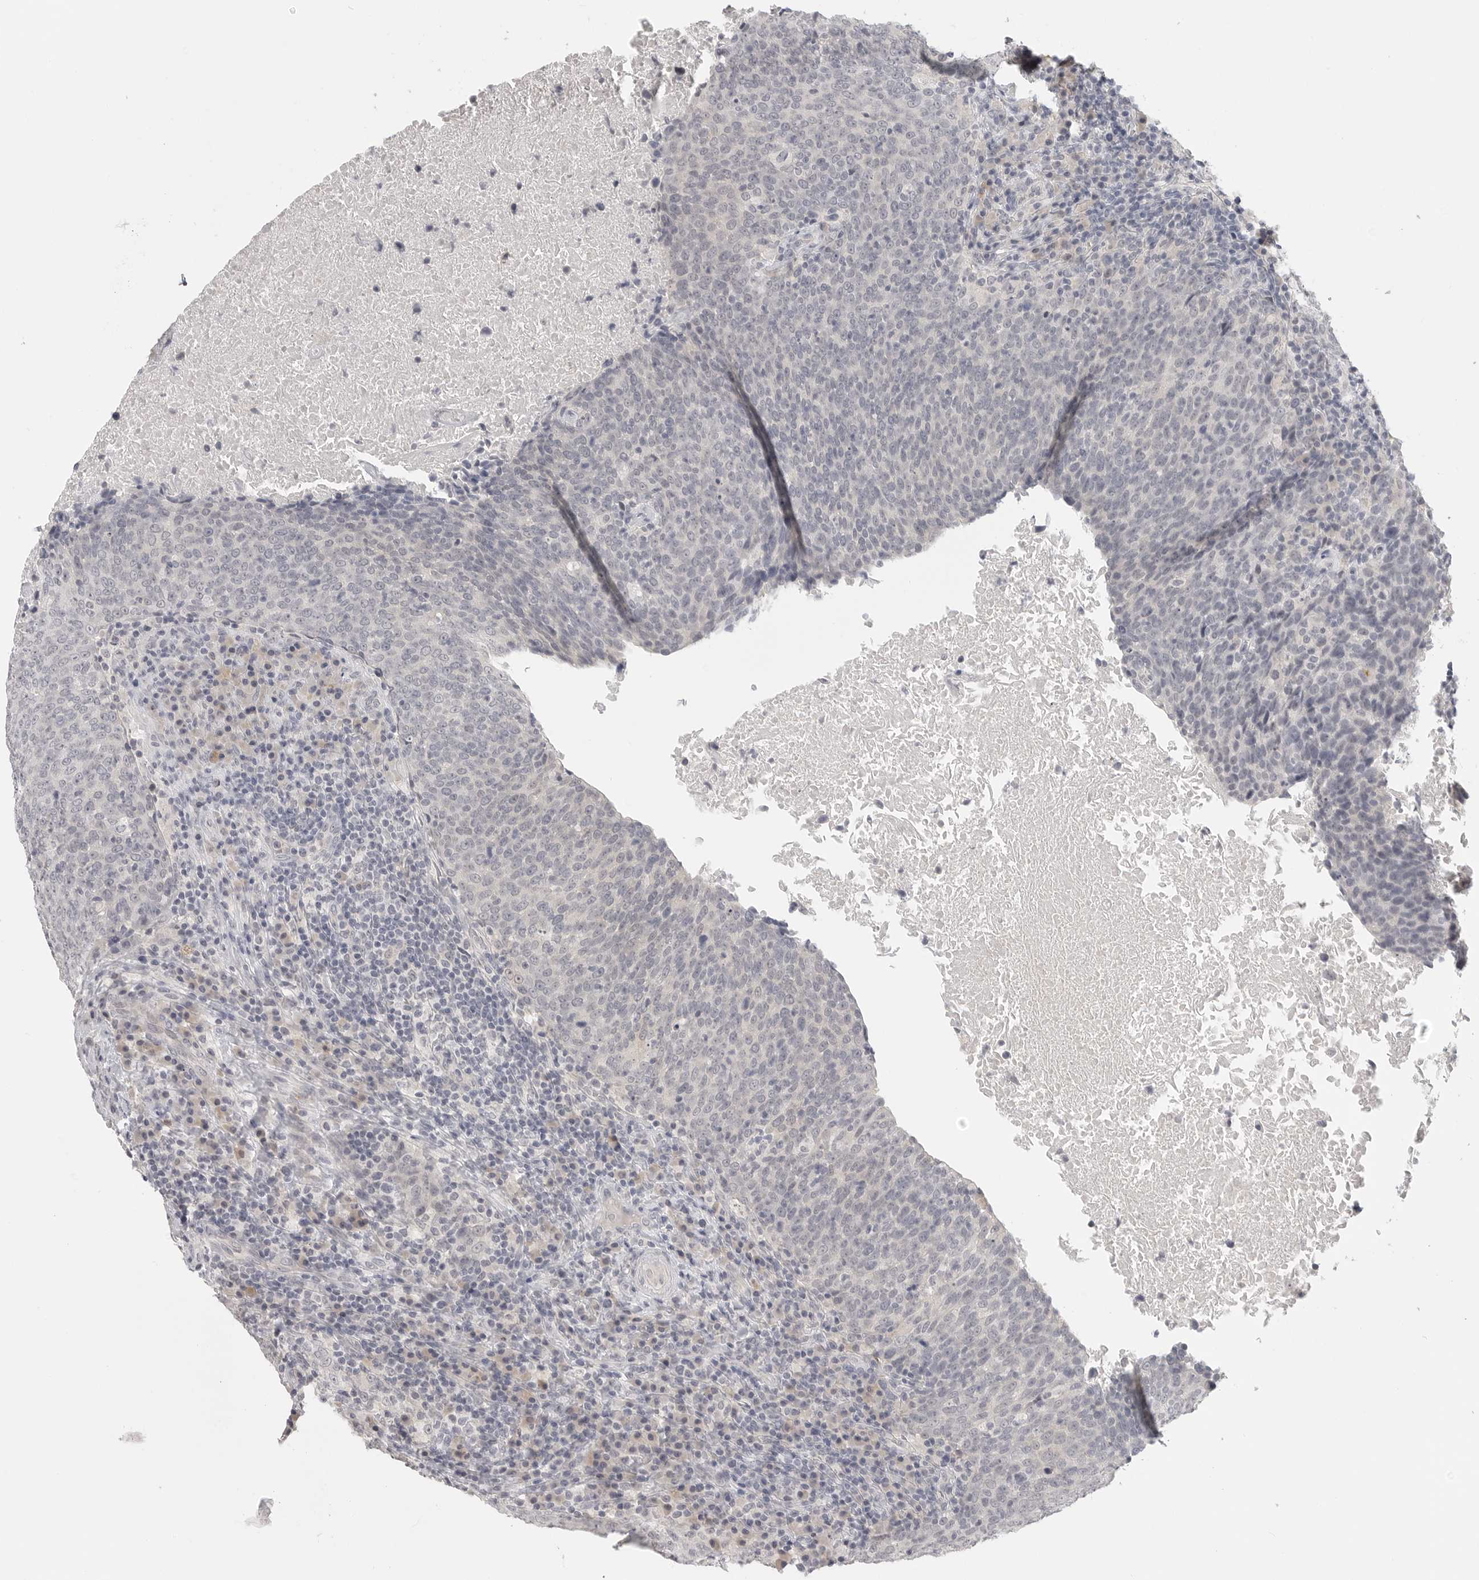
{"staining": {"intensity": "negative", "quantity": "none", "location": "none"}, "tissue": "head and neck cancer", "cell_type": "Tumor cells", "image_type": "cancer", "snomed": [{"axis": "morphology", "description": "Squamous cell carcinoma, NOS"}, {"axis": "morphology", "description": "Squamous cell carcinoma, metastatic, NOS"}, {"axis": "topography", "description": "Lymph node"}, {"axis": "topography", "description": "Head-Neck"}], "caption": "This is an immunohistochemistry (IHC) photomicrograph of head and neck cancer (squamous cell carcinoma). There is no expression in tumor cells.", "gene": "HMGCS2", "patient": {"sex": "male", "age": 62}}